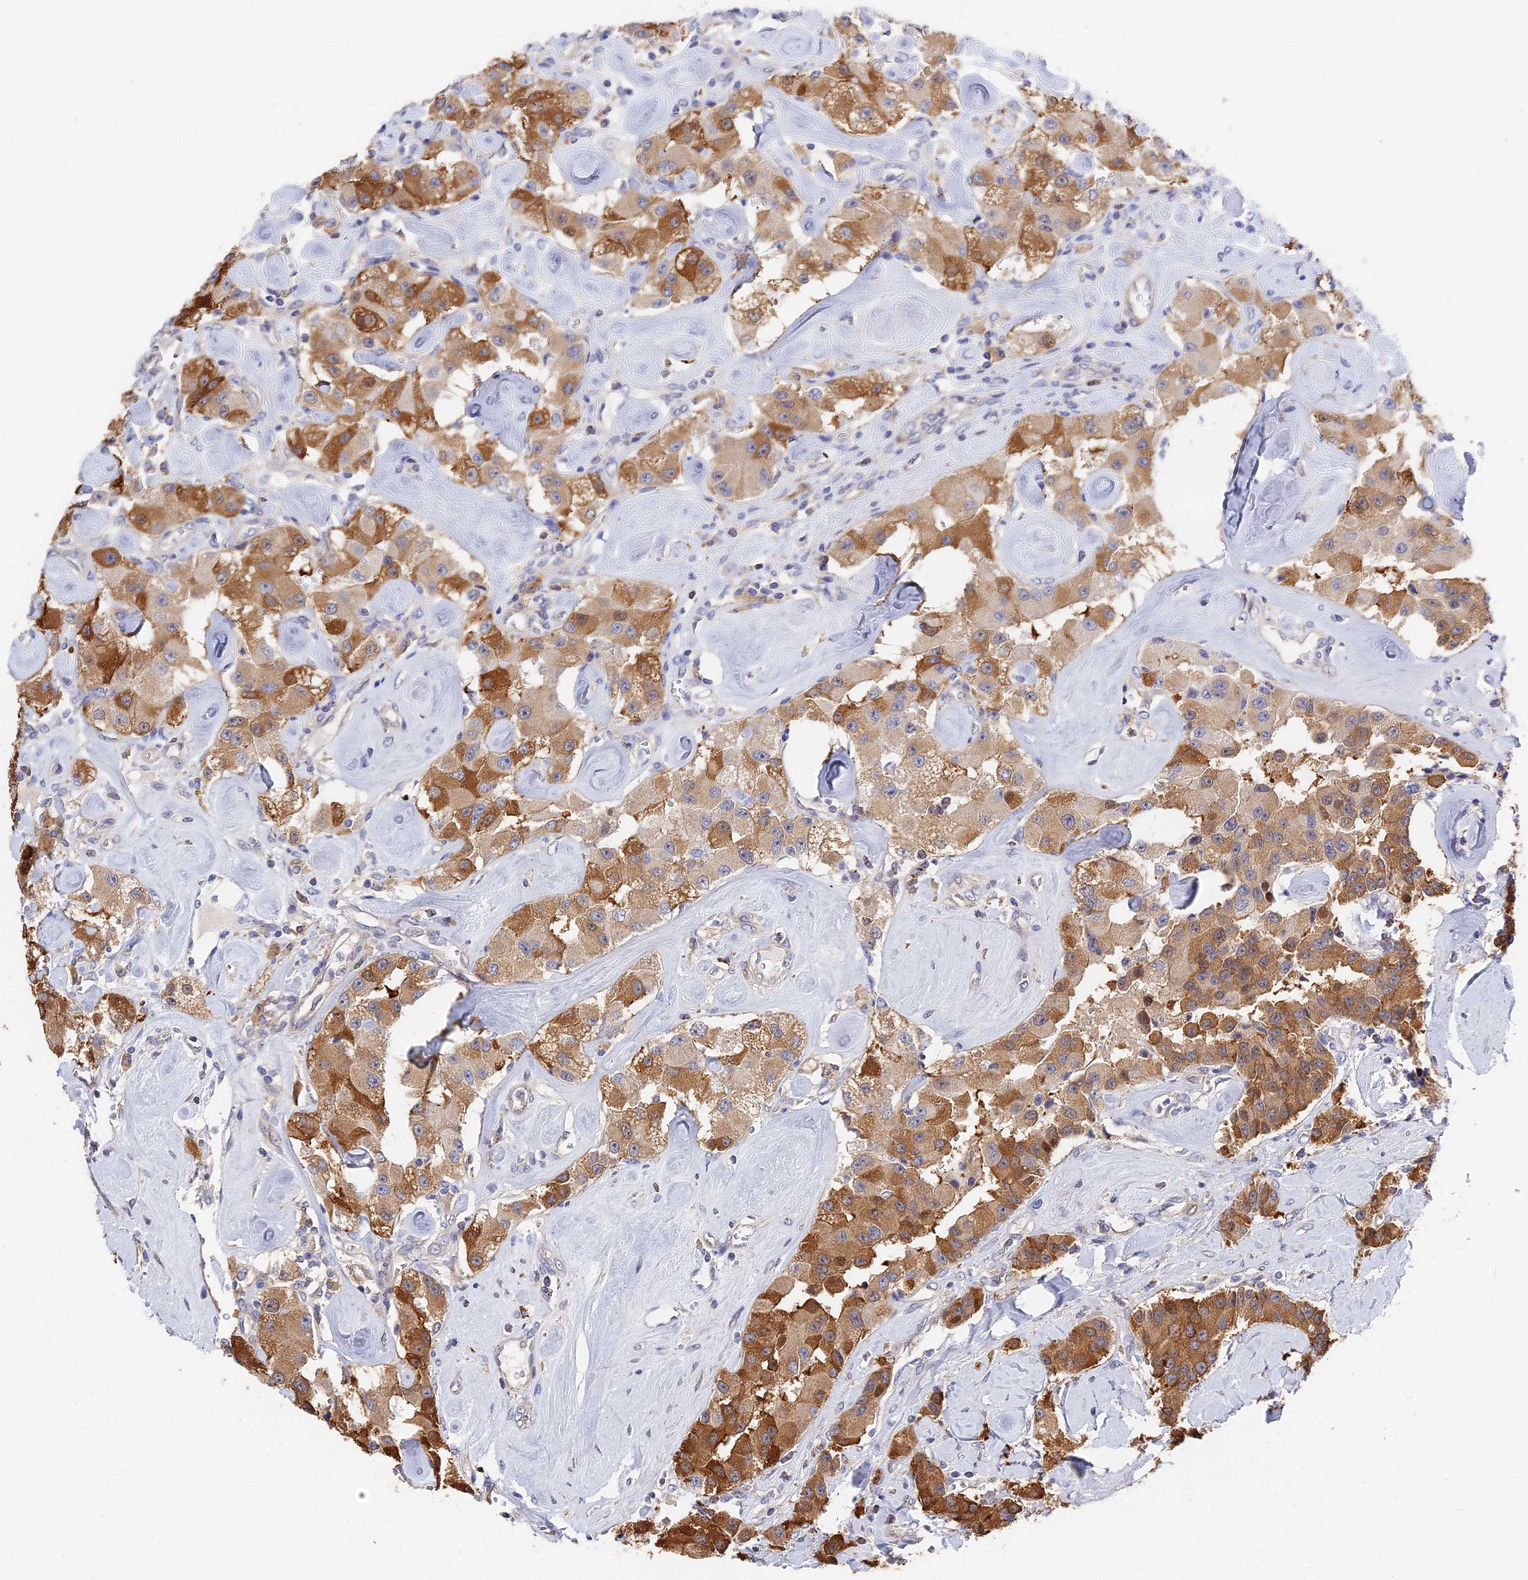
{"staining": {"intensity": "moderate", "quantity": ">75%", "location": "cytoplasmic/membranous"}, "tissue": "carcinoid", "cell_type": "Tumor cells", "image_type": "cancer", "snomed": [{"axis": "morphology", "description": "Carcinoid, malignant, NOS"}, {"axis": "topography", "description": "Pancreas"}], "caption": "About >75% of tumor cells in carcinoid (malignant) exhibit moderate cytoplasmic/membranous protein expression as visualized by brown immunohistochemical staining.", "gene": "CCDC113", "patient": {"sex": "male", "age": 41}}